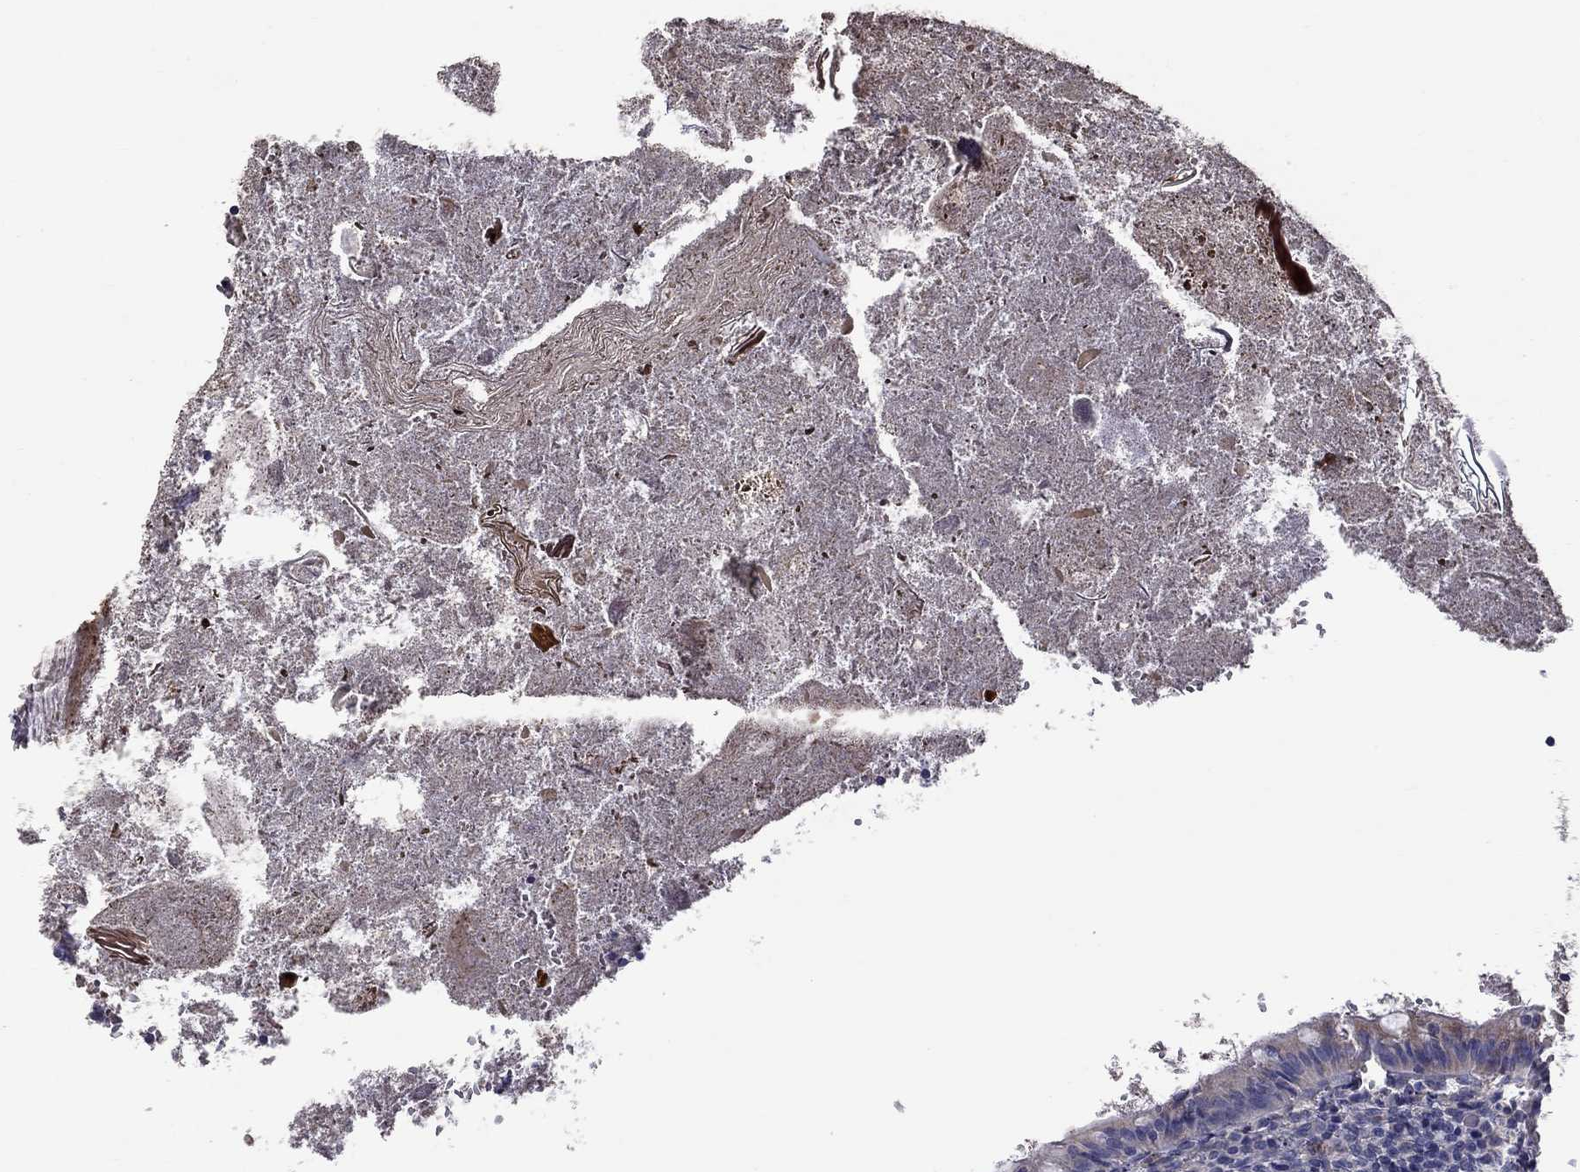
{"staining": {"intensity": "weak", "quantity": "25%-75%", "location": "cytoplasmic/membranous"}, "tissue": "appendix", "cell_type": "Glandular cells", "image_type": "normal", "snomed": [{"axis": "morphology", "description": "Normal tissue, NOS"}, {"axis": "topography", "description": "Appendix"}], "caption": "A low amount of weak cytoplasmic/membranous expression is seen in about 25%-75% of glandular cells in normal appendix. (DAB (3,3'-diaminobenzidine) IHC, brown staining for protein, blue staining for nuclei).", "gene": "CAMKK2", "patient": {"sex": "female", "age": 23}}